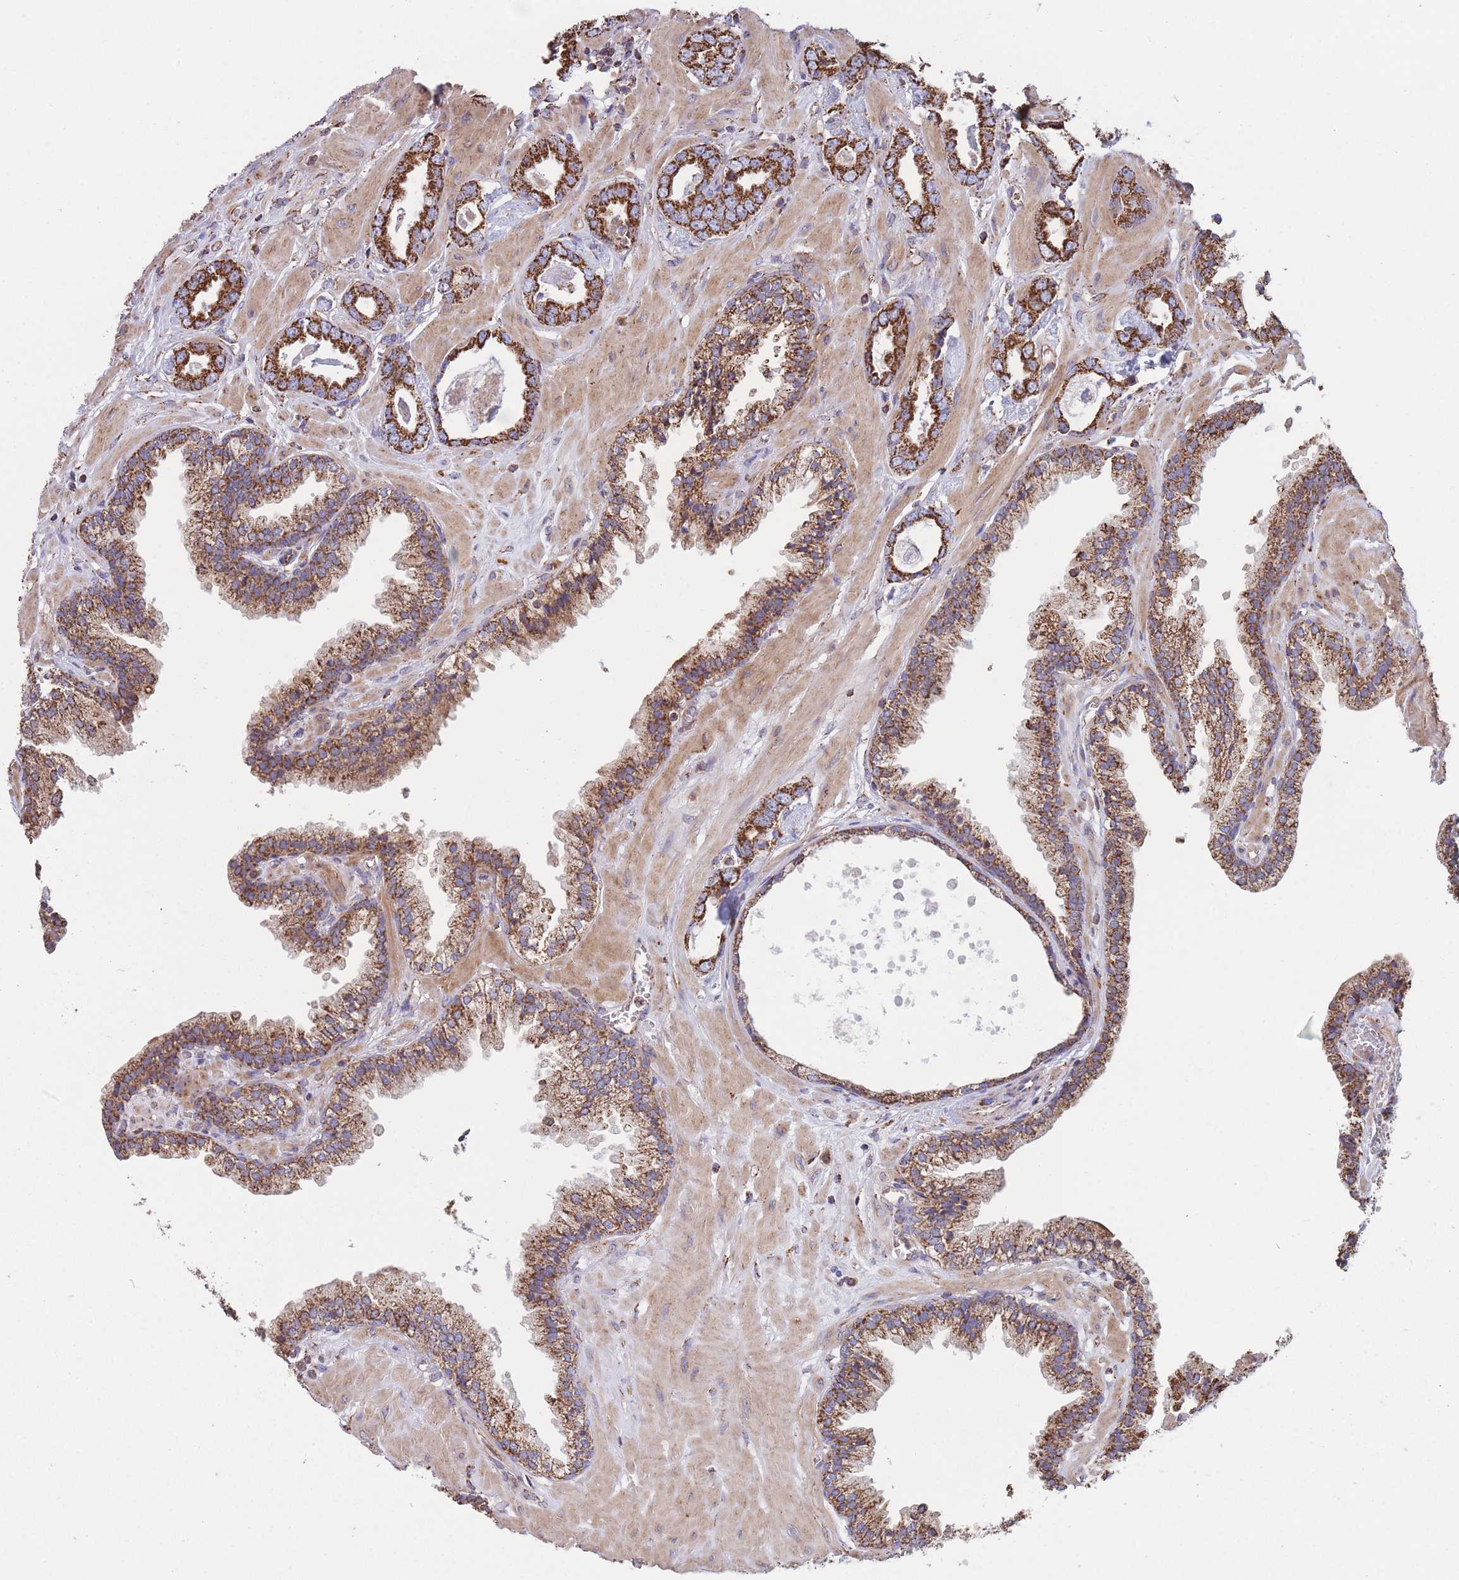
{"staining": {"intensity": "strong", "quantity": ">75%", "location": "cytoplasmic/membranous"}, "tissue": "prostate cancer", "cell_type": "Tumor cells", "image_type": "cancer", "snomed": [{"axis": "morphology", "description": "Adenocarcinoma, Low grade"}, {"axis": "topography", "description": "Prostate"}], "caption": "The micrograph exhibits immunohistochemical staining of prostate low-grade adenocarcinoma. There is strong cytoplasmic/membranous staining is seen in approximately >75% of tumor cells.", "gene": "FKBP8", "patient": {"sex": "male", "age": 60}}